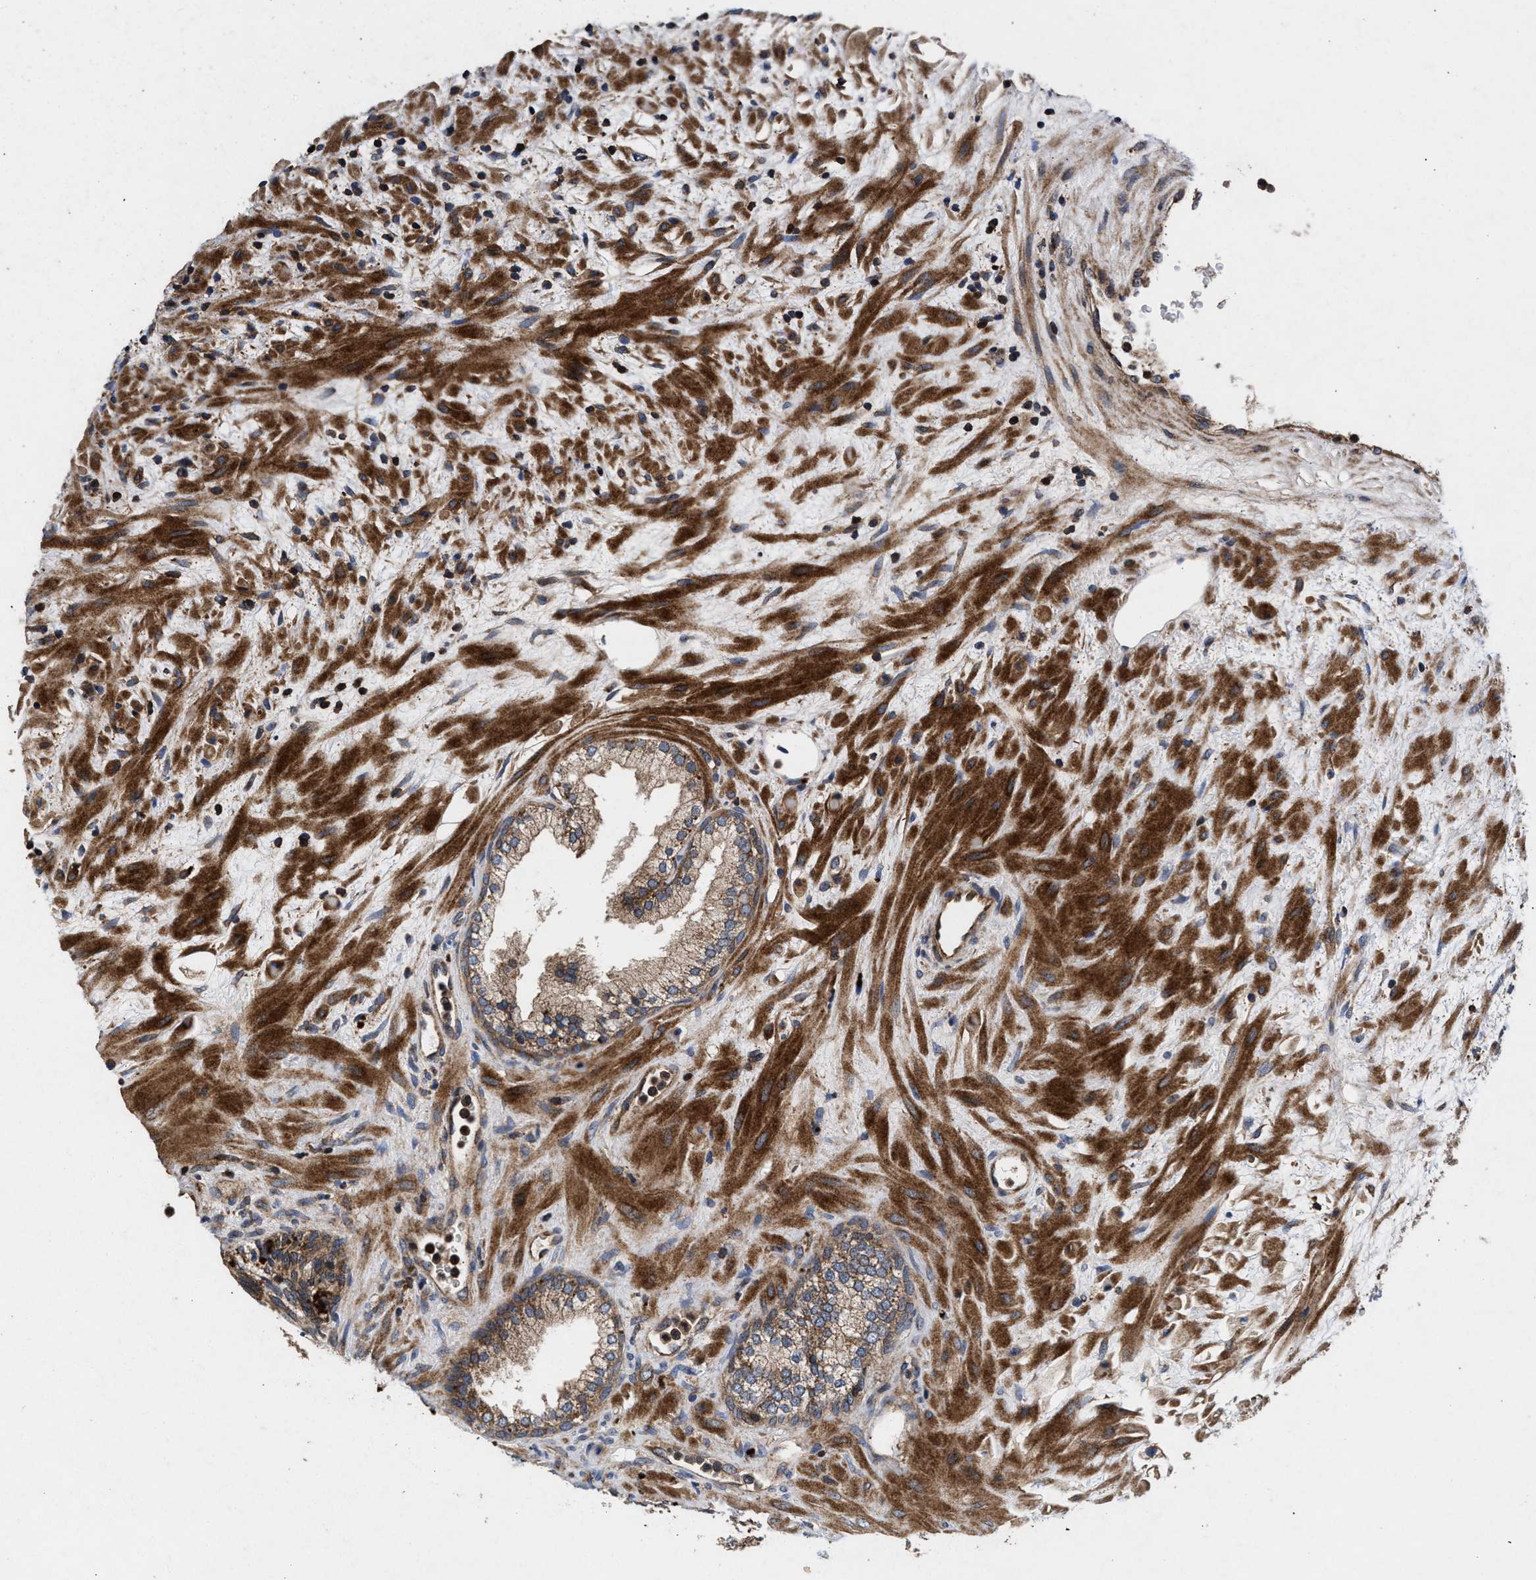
{"staining": {"intensity": "moderate", "quantity": ">75%", "location": "cytoplasmic/membranous"}, "tissue": "prostate", "cell_type": "Glandular cells", "image_type": "normal", "snomed": [{"axis": "morphology", "description": "Normal tissue, NOS"}, {"axis": "topography", "description": "Prostate"}], "caption": "Immunohistochemical staining of benign human prostate exhibits medium levels of moderate cytoplasmic/membranous staining in about >75% of glandular cells. The protein is stained brown, and the nuclei are stained in blue (DAB (3,3'-diaminobenzidine) IHC with brightfield microscopy, high magnification).", "gene": "NFKB2", "patient": {"sex": "male", "age": 76}}